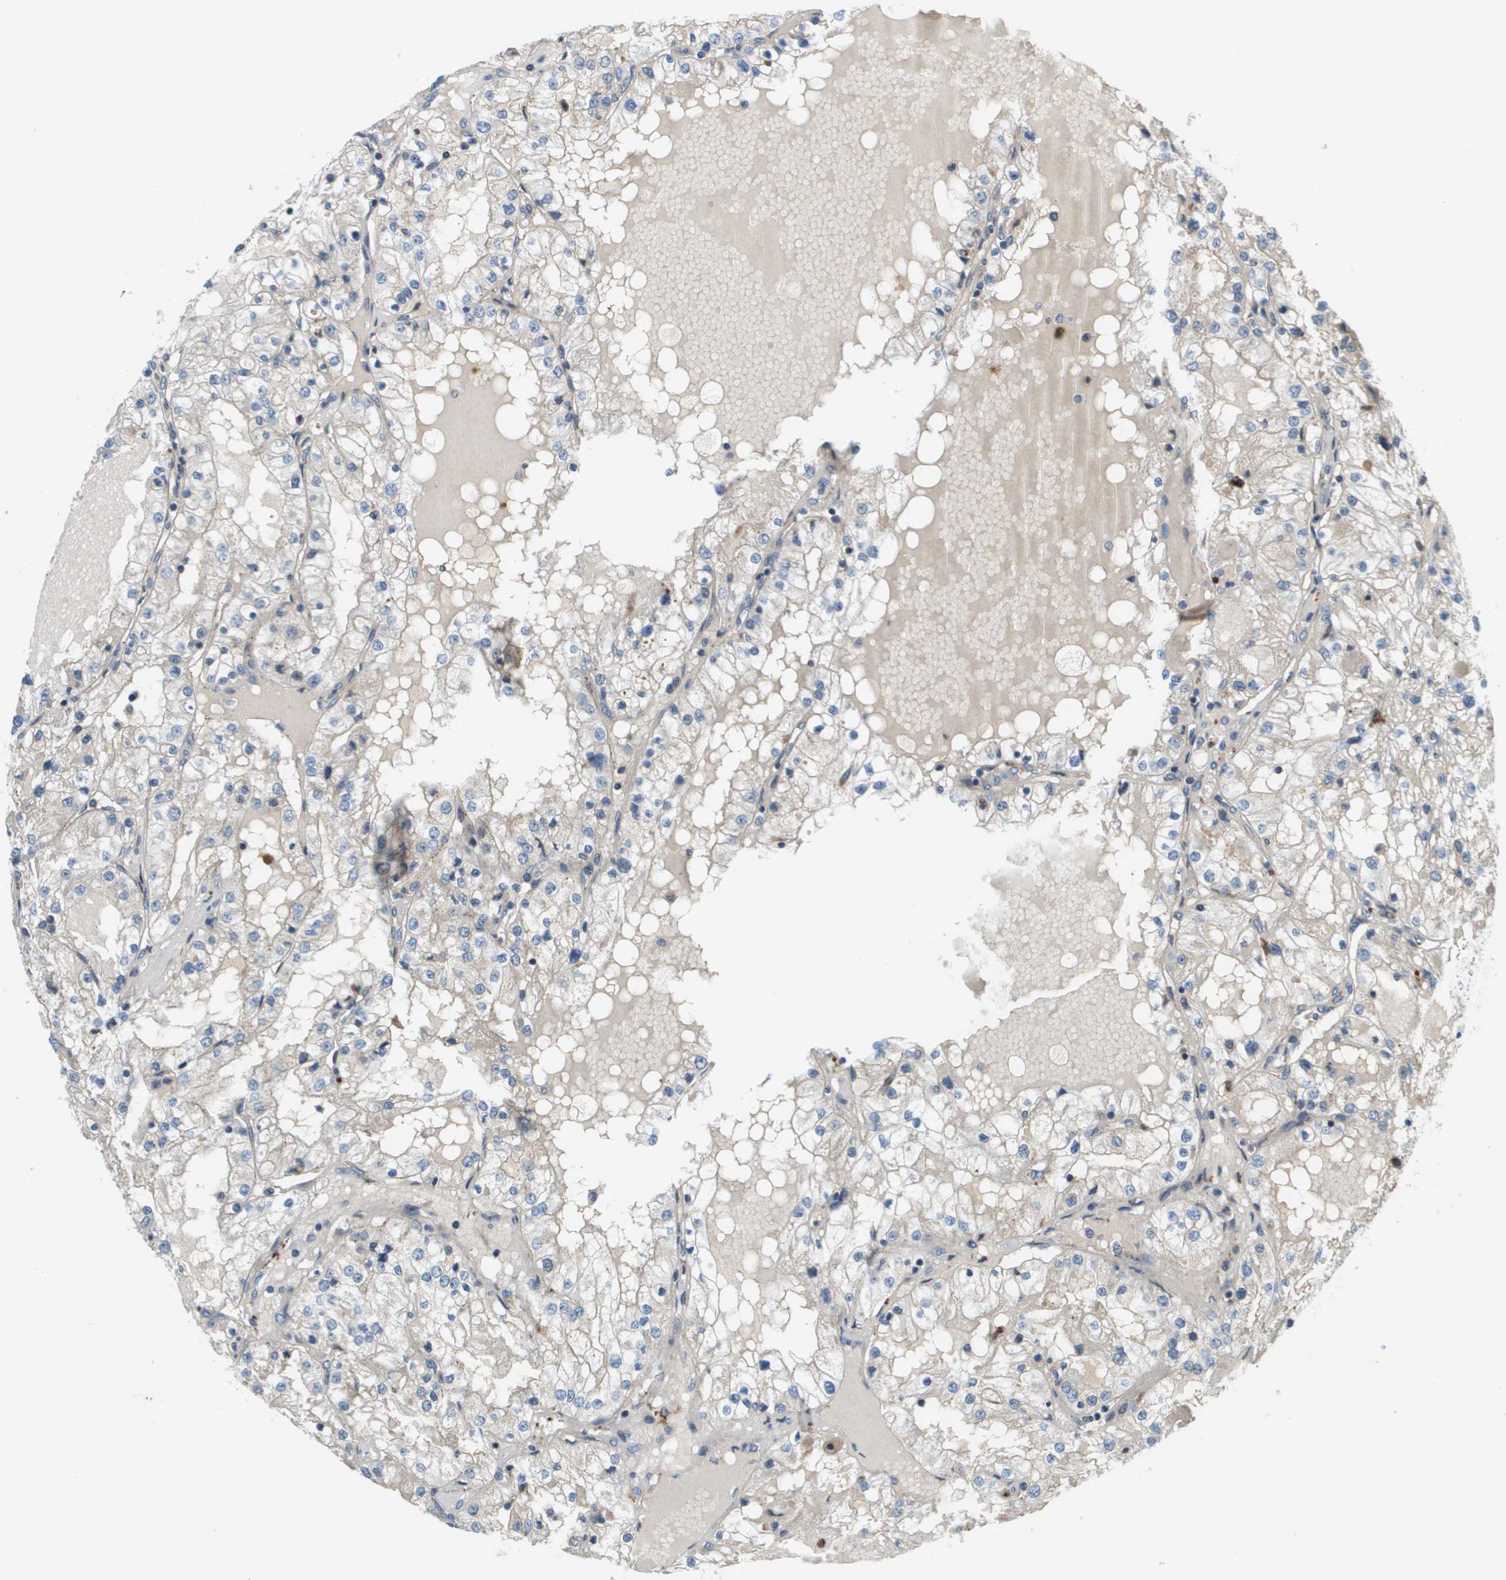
{"staining": {"intensity": "negative", "quantity": "none", "location": "none"}, "tissue": "renal cancer", "cell_type": "Tumor cells", "image_type": "cancer", "snomed": [{"axis": "morphology", "description": "Adenocarcinoma, NOS"}, {"axis": "topography", "description": "Kidney"}], "caption": "This is an immunohistochemistry micrograph of renal adenocarcinoma. There is no expression in tumor cells.", "gene": "SLC25A20", "patient": {"sex": "male", "age": 68}}